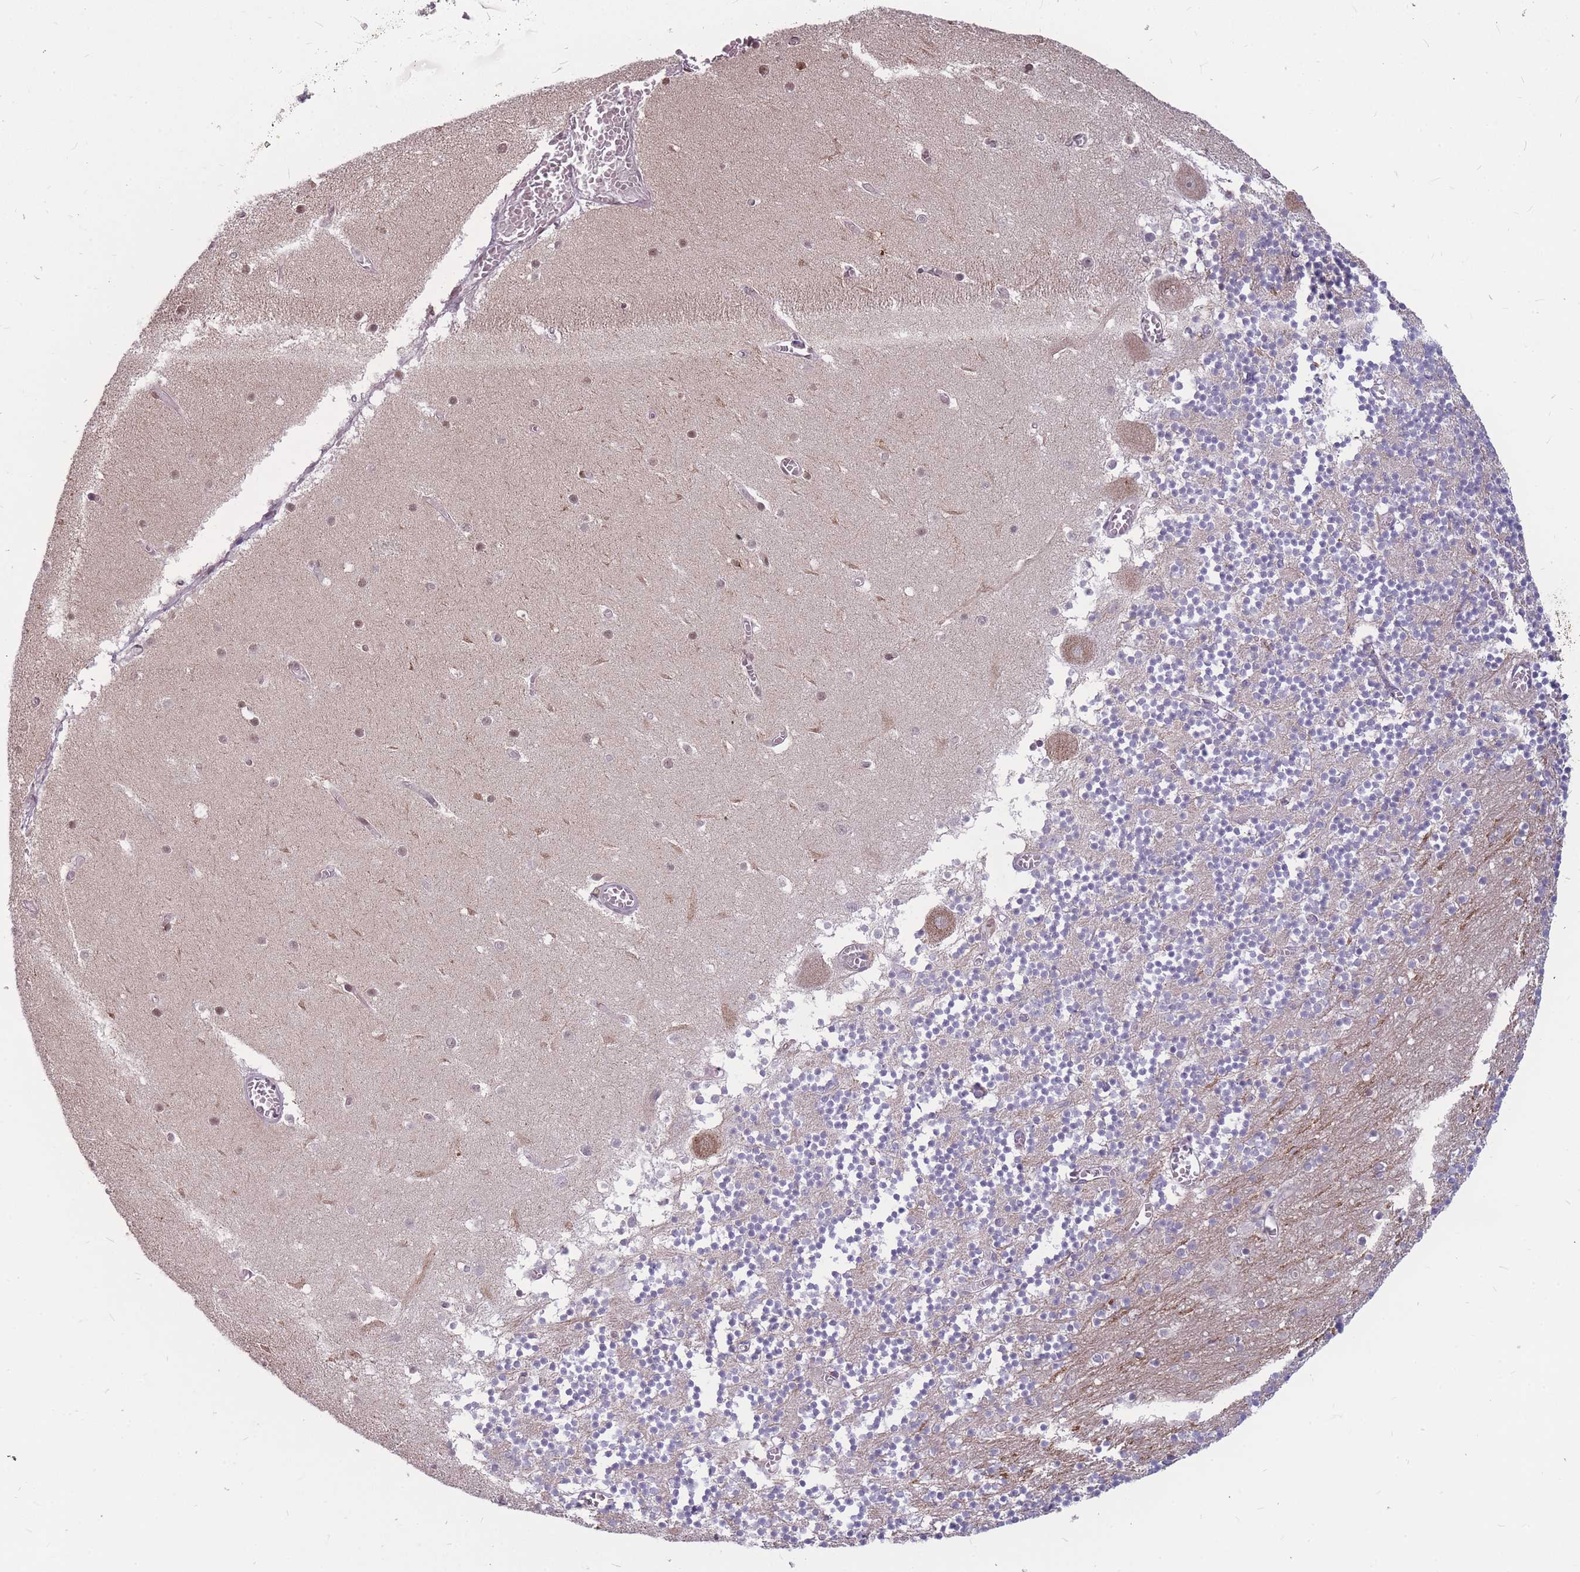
{"staining": {"intensity": "negative", "quantity": "none", "location": "none"}, "tissue": "cerebellum", "cell_type": "Cells in granular layer", "image_type": "normal", "snomed": [{"axis": "morphology", "description": "Normal tissue, NOS"}, {"axis": "topography", "description": "Cerebellum"}], "caption": "Immunohistochemistry (IHC) photomicrograph of benign cerebellum stained for a protein (brown), which demonstrates no positivity in cells in granular layer.", "gene": "GNA11", "patient": {"sex": "female", "age": 28}}